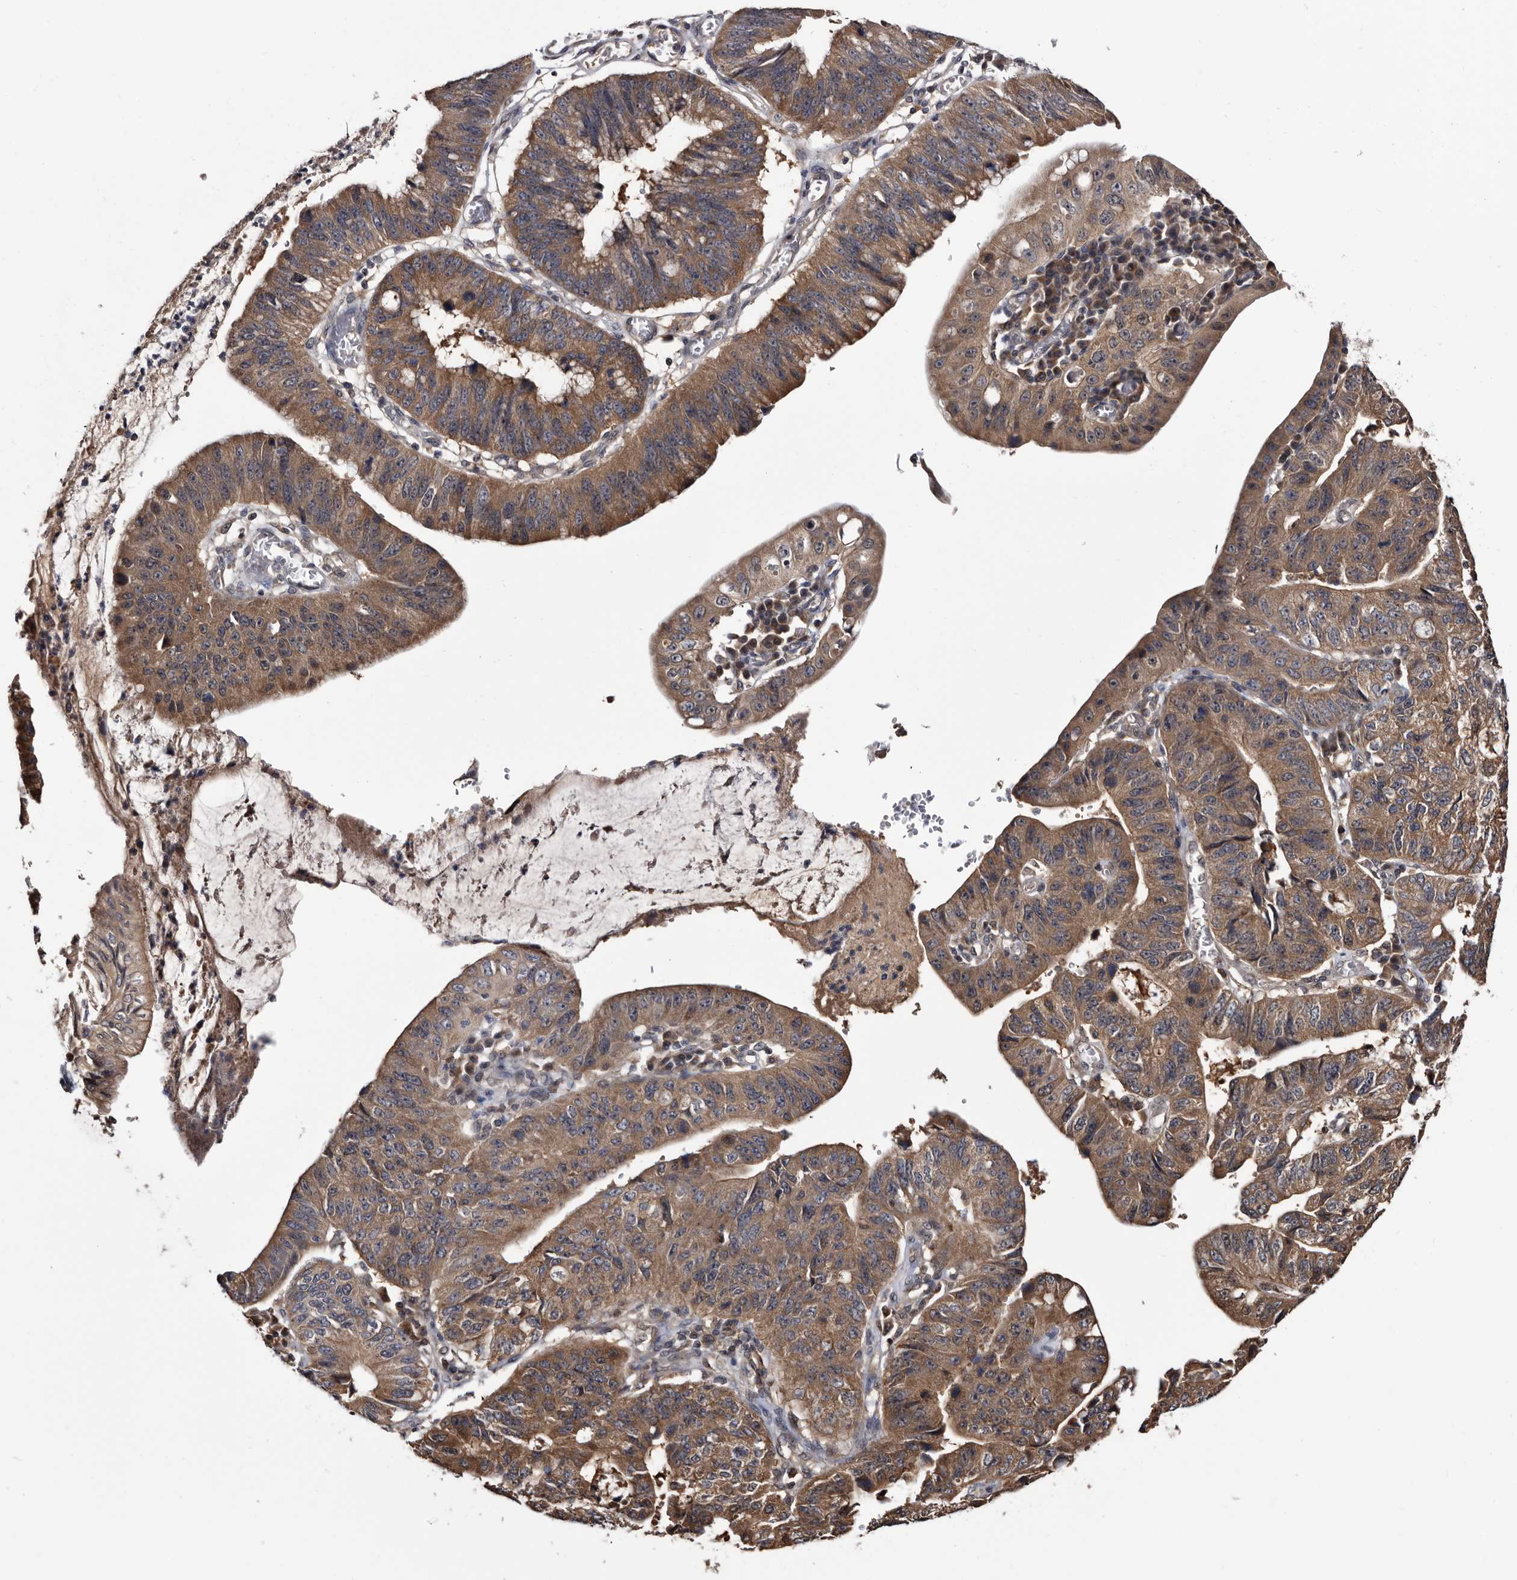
{"staining": {"intensity": "strong", "quantity": ">75%", "location": "cytoplasmic/membranous"}, "tissue": "stomach cancer", "cell_type": "Tumor cells", "image_type": "cancer", "snomed": [{"axis": "morphology", "description": "Adenocarcinoma, NOS"}, {"axis": "topography", "description": "Stomach"}], "caption": "High-magnification brightfield microscopy of stomach cancer stained with DAB (3,3'-diaminobenzidine) (brown) and counterstained with hematoxylin (blue). tumor cells exhibit strong cytoplasmic/membranous expression is appreciated in approximately>75% of cells.", "gene": "TTI2", "patient": {"sex": "male", "age": 59}}